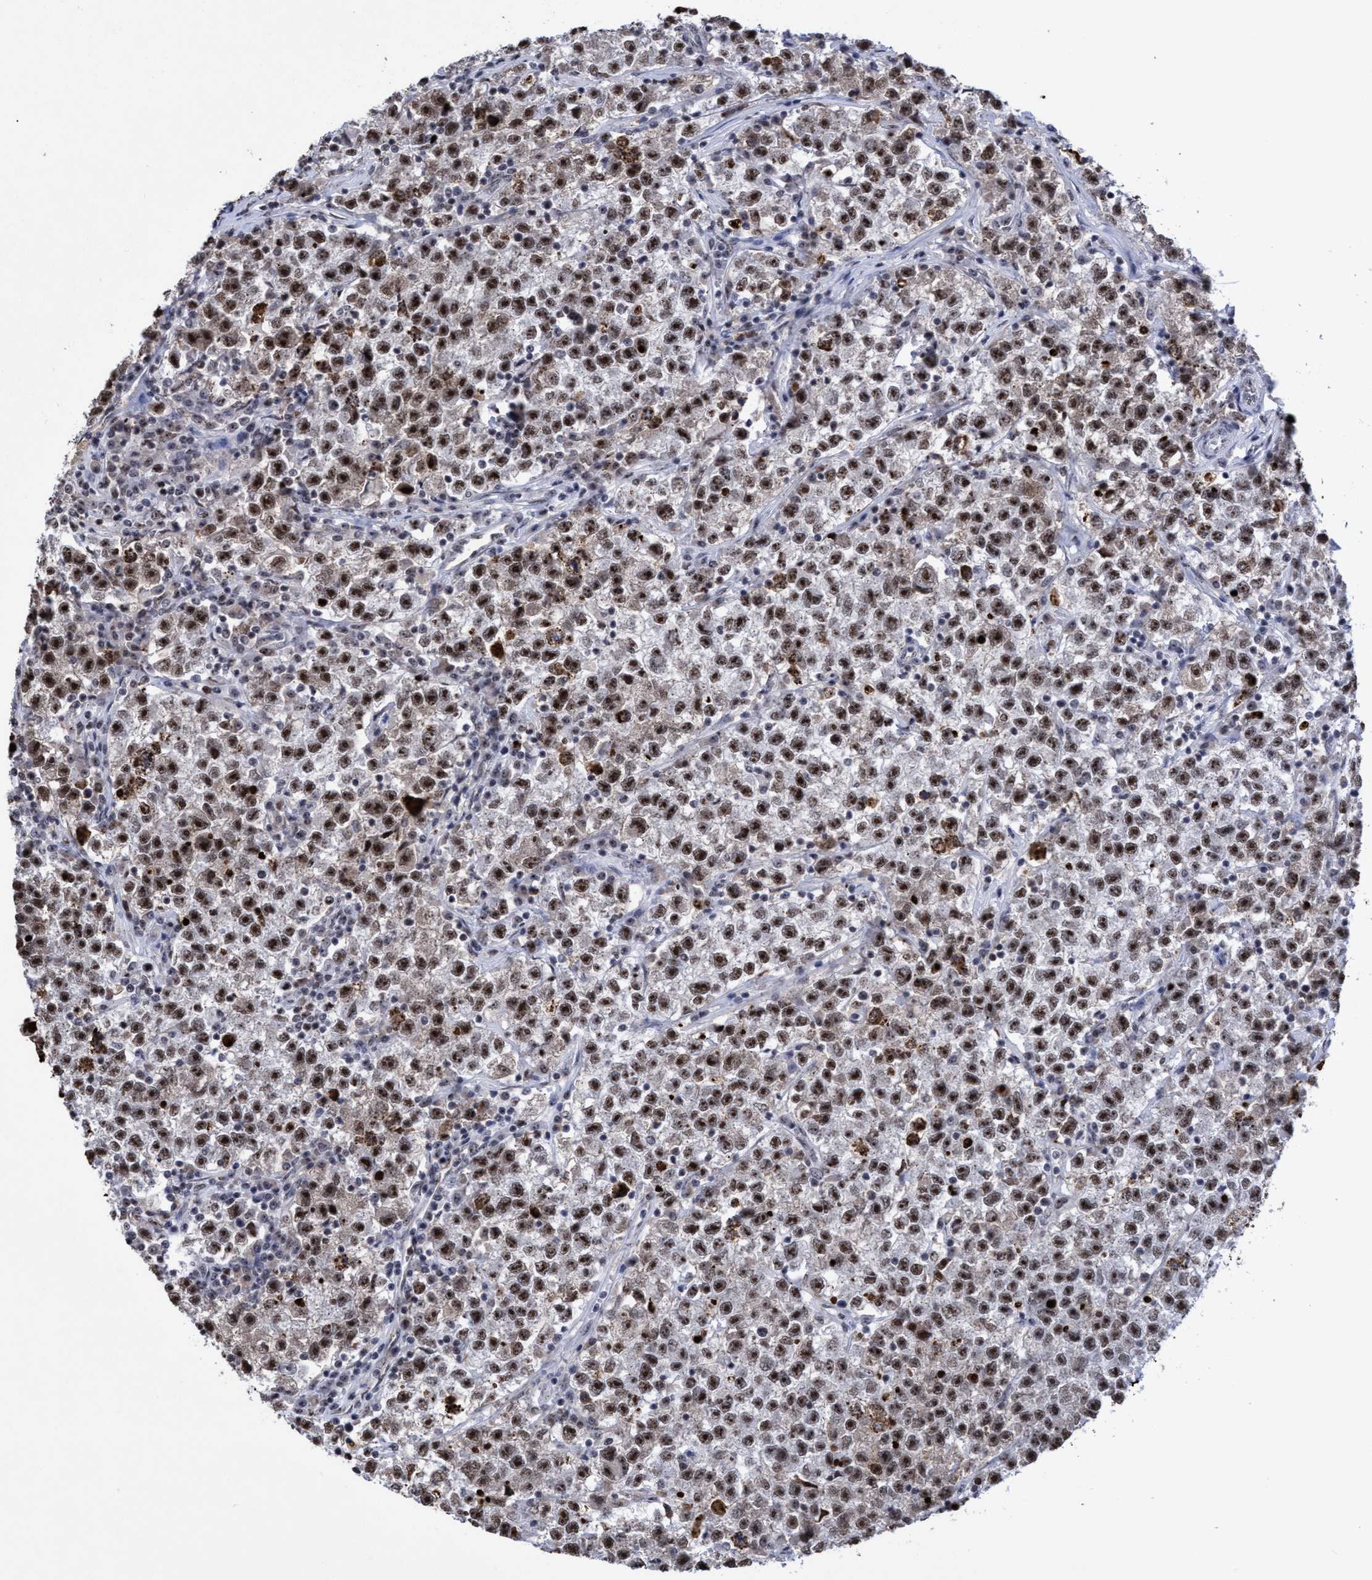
{"staining": {"intensity": "strong", "quantity": ">75%", "location": "nuclear"}, "tissue": "testis cancer", "cell_type": "Tumor cells", "image_type": "cancer", "snomed": [{"axis": "morphology", "description": "Seminoma, NOS"}, {"axis": "topography", "description": "Testis"}], "caption": "Immunohistochemical staining of human seminoma (testis) demonstrates strong nuclear protein staining in approximately >75% of tumor cells.", "gene": "EFCAB10", "patient": {"sex": "male", "age": 22}}